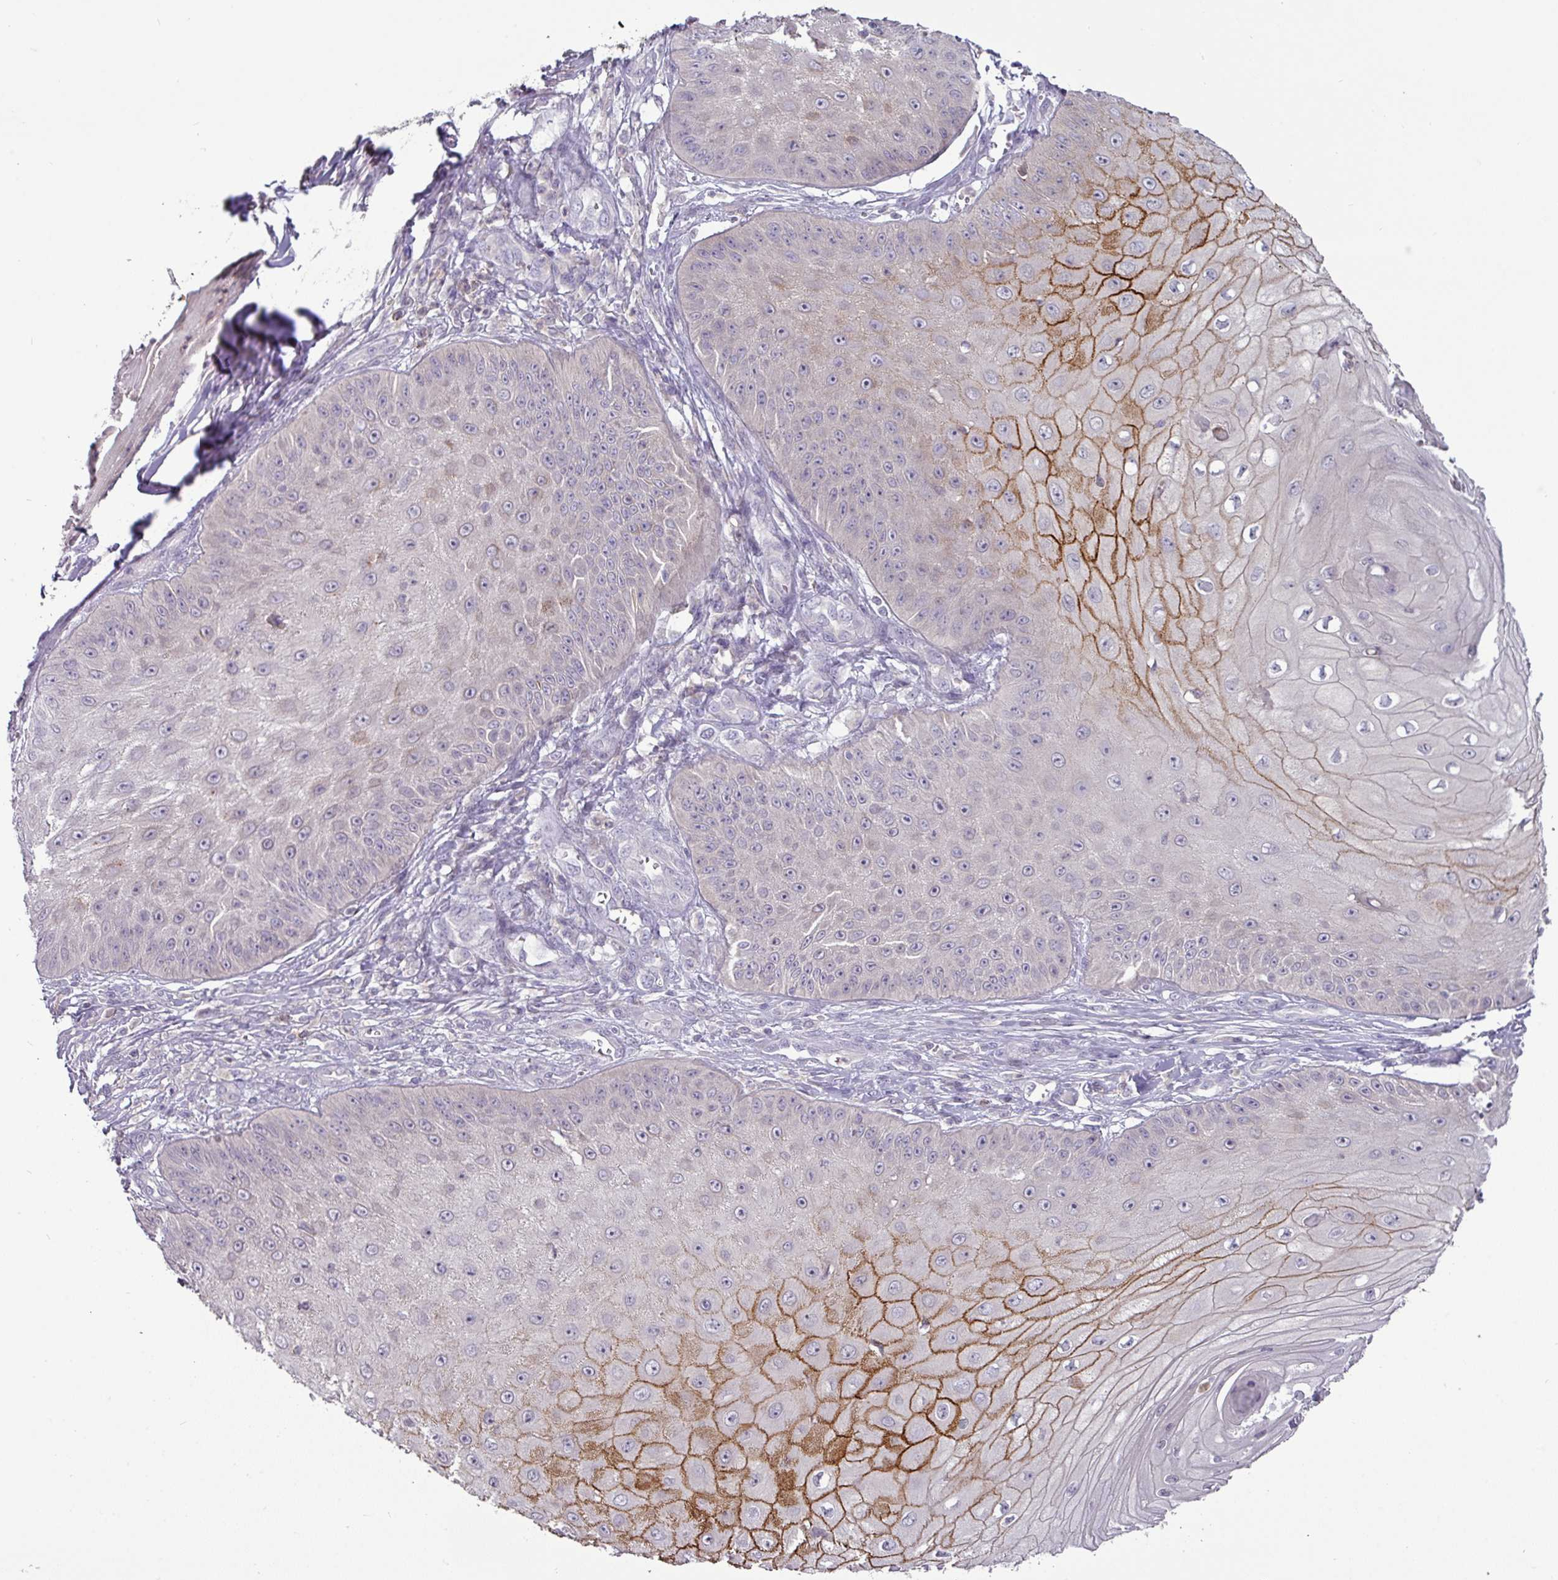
{"staining": {"intensity": "moderate", "quantity": "<25%", "location": "cytoplasmic/membranous"}, "tissue": "skin cancer", "cell_type": "Tumor cells", "image_type": "cancer", "snomed": [{"axis": "morphology", "description": "Squamous cell carcinoma, NOS"}, {"axis": "topography", "description": "Skin"}], "caption": "Immunohistochemical staining of human squamous cell carcinoma (skin) reveals moderate cytoplasmic/membranous protein staining in about <25% of tumor cells.", "gene": "TRAPPC1", "patient": {"sex": "male", "age": 70}}